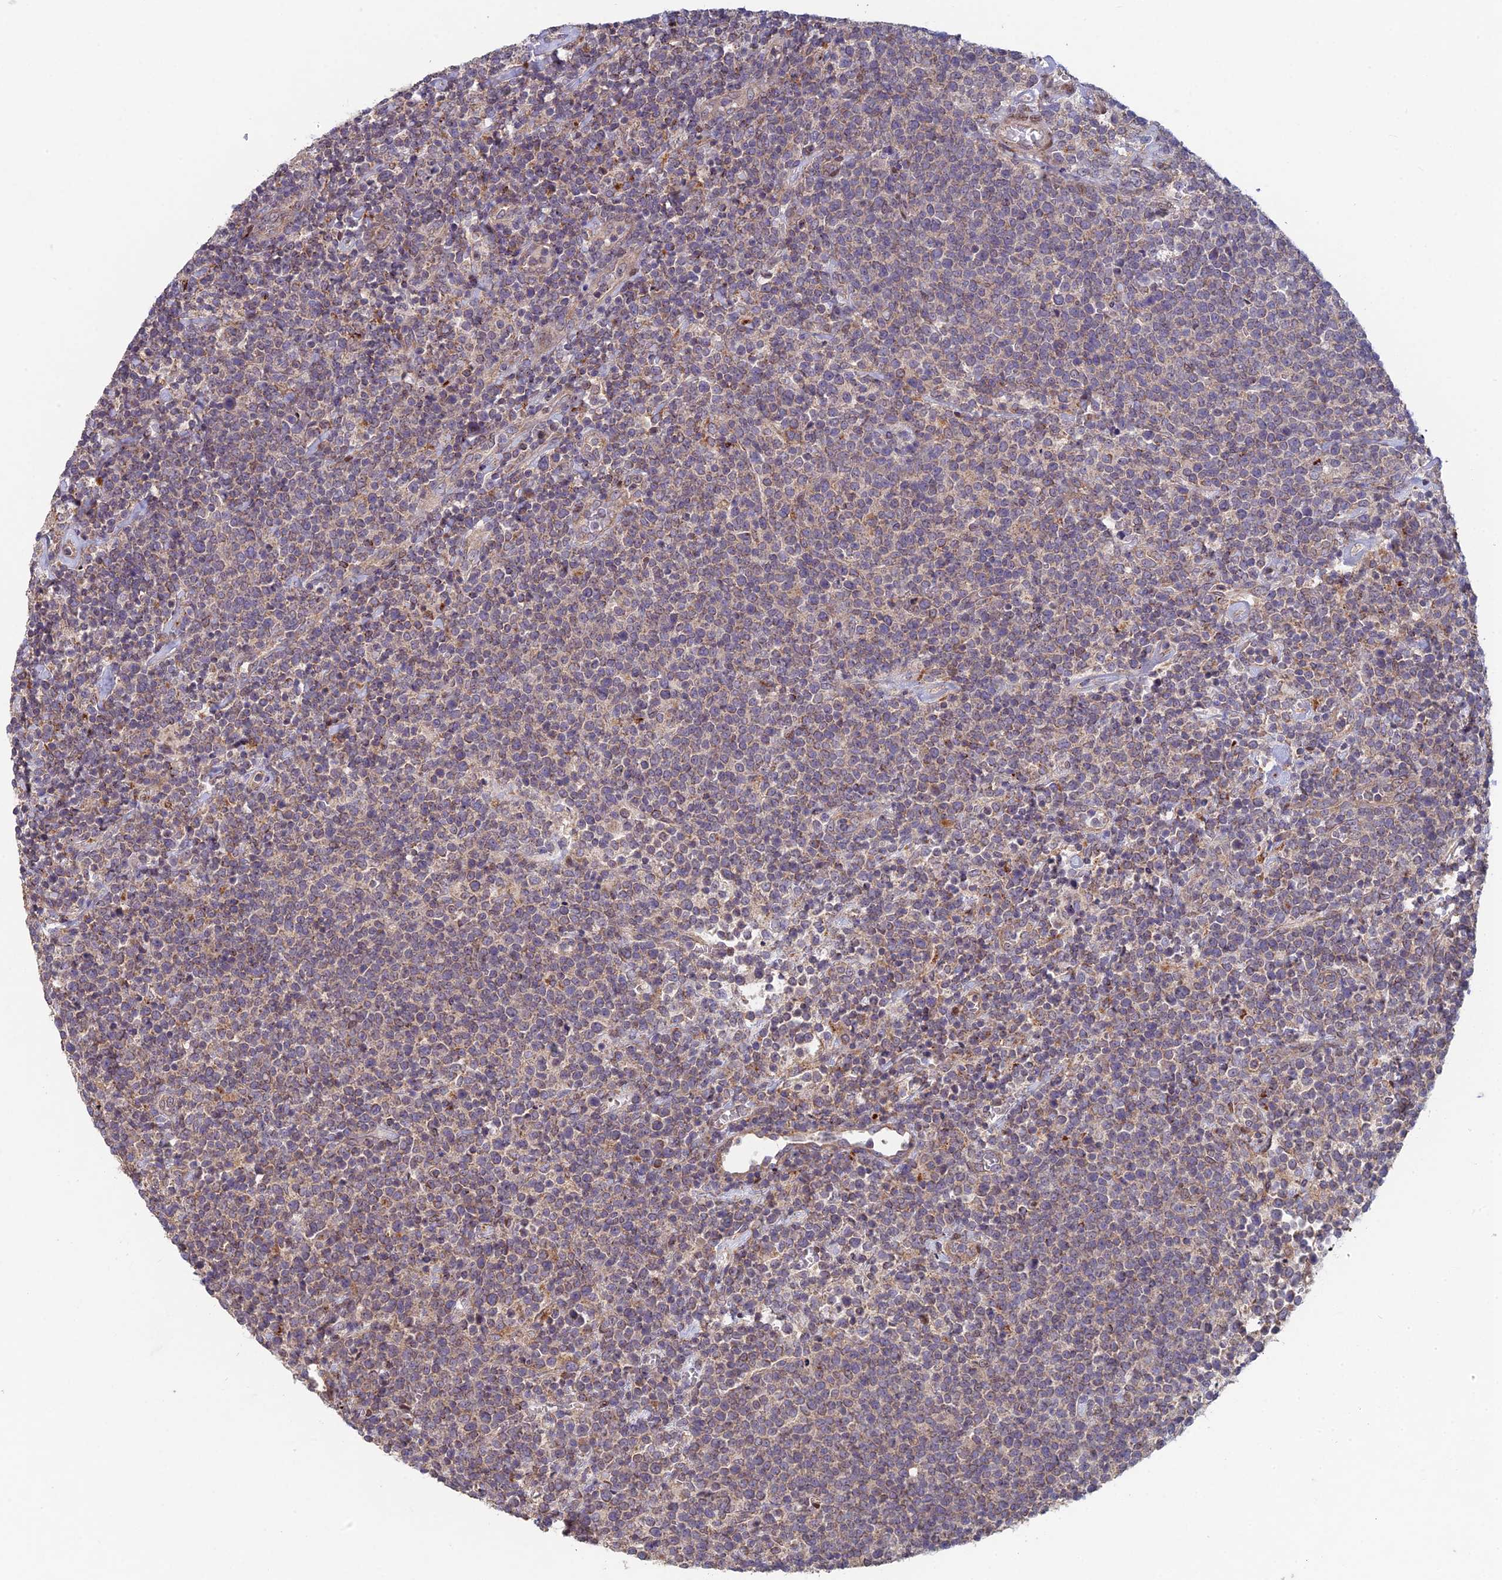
{"staining": {"intensity": "weak", "quantity": "<25%", "location": "cytoplasmic/membranous"}, "tissue": "lymphoma", "cell_type": "Tumor cells", "image_type": "cancer", "snomed": [{"axis": "morphology", "description": "Malignant lymphoma, non-Hodgkin's type, High grade"}, {"axis": "topography", "description": "Lymph node"}], "caption": "High magnification brightfield microscopy of lymphoma stained with DAB (3,3'-diaminobenzidine) (brown) and counterstained with hematoxylin (blue): tumor cells show no significant positivity.", "gene": "FOXS1", "patient": {"sex": "male", "age": 61}}